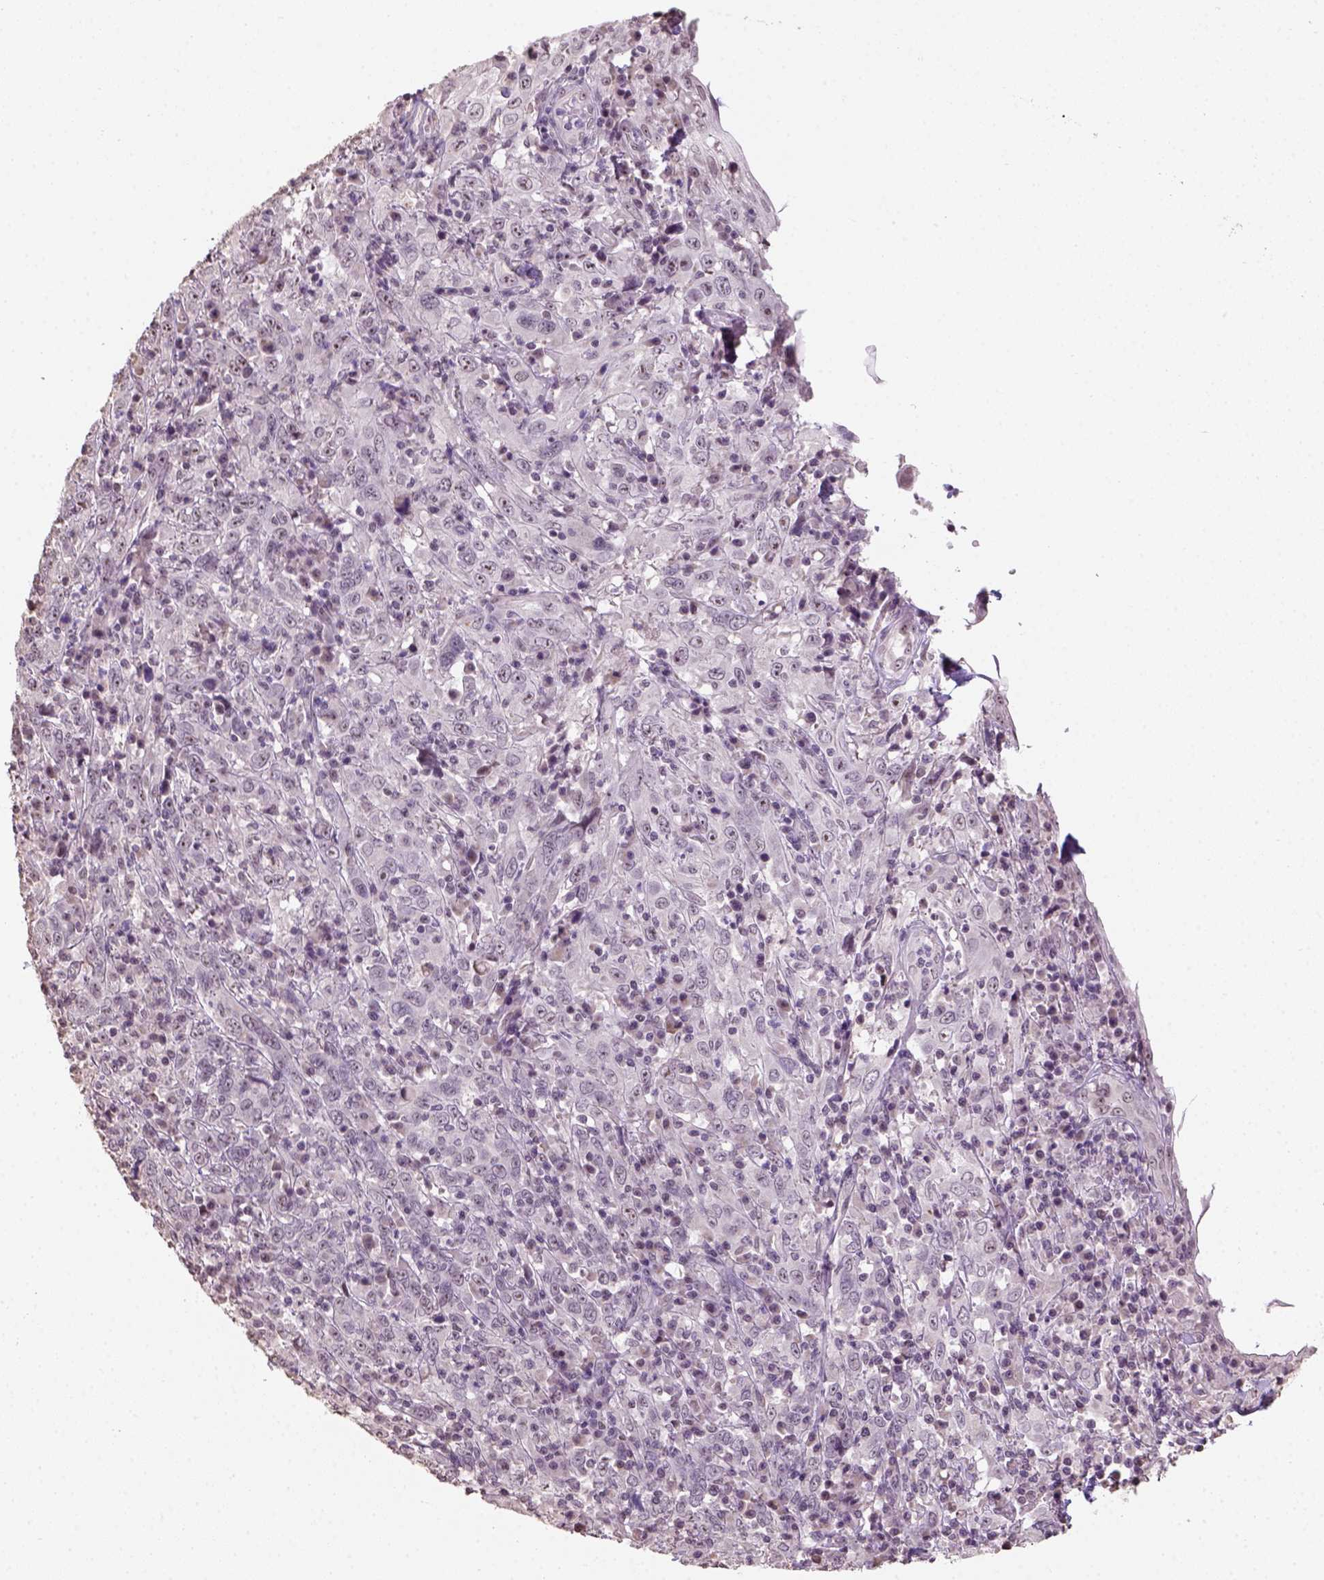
{"staining": {"intensity": "negative", "quantity": "none", "location": "none"}, "tissue": "cervical cancer", "cell_type": "Tumor cells", "image_type": "cancer", "snomed": [{"axis": "morphology", "description": "Squamous cell carcinoma, NOS"}, {"axis": "topography", "description": "Cervix"}], "caption": "A high-resolution photomicrograph shows IHC staining of squamous cell carcinoma (cervical), which shows no significant staining in tumor cells.", "gene": "DDX50", "patient": {"sex": "female", "age": 46}}